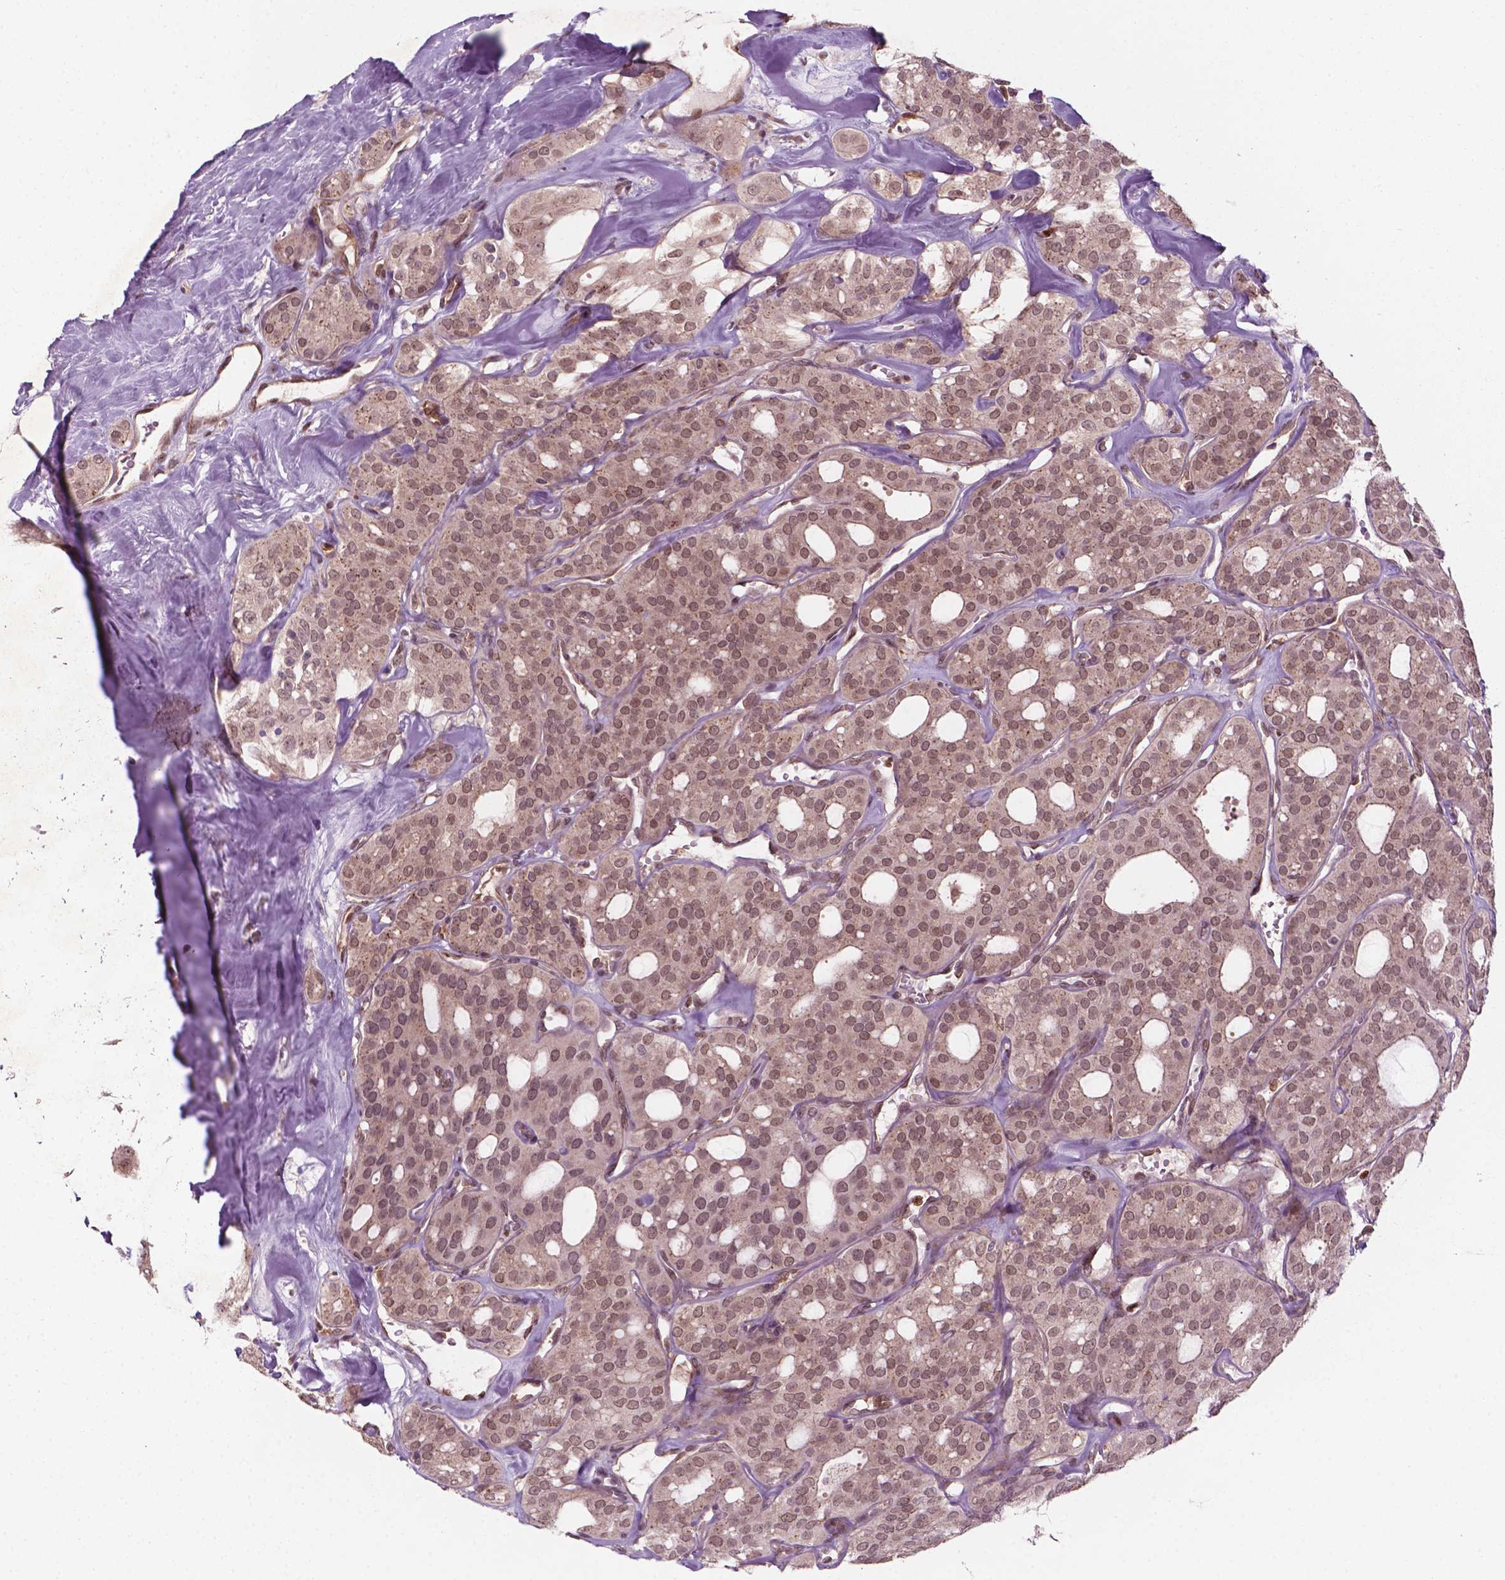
{"staining": {"intensity": "moderate", "quantity": ">75%", "location": "nuclear"}, "tissue": "thyroid cancer", "cell_type": "Tumor cells", "image_type": "cancer", "snomed": [{"axis": "morphology", "description": "Follicular adenoma carcinoma, NOS"}, {"axis": "topography", "description": "Thyroid gland"}], "caption": "Protein analysis of thyroid cancer (follicular adenoma carcinoma) tissue demonstrates moderate nuclear positivity in approximately >75% of tumor cells. Immunohistochemistry (ihc) stains the protein of interest in brown and the nuclei are stained blue.", "gene": "NFAT5", "patient": {"sex": "male", "age": 75}}